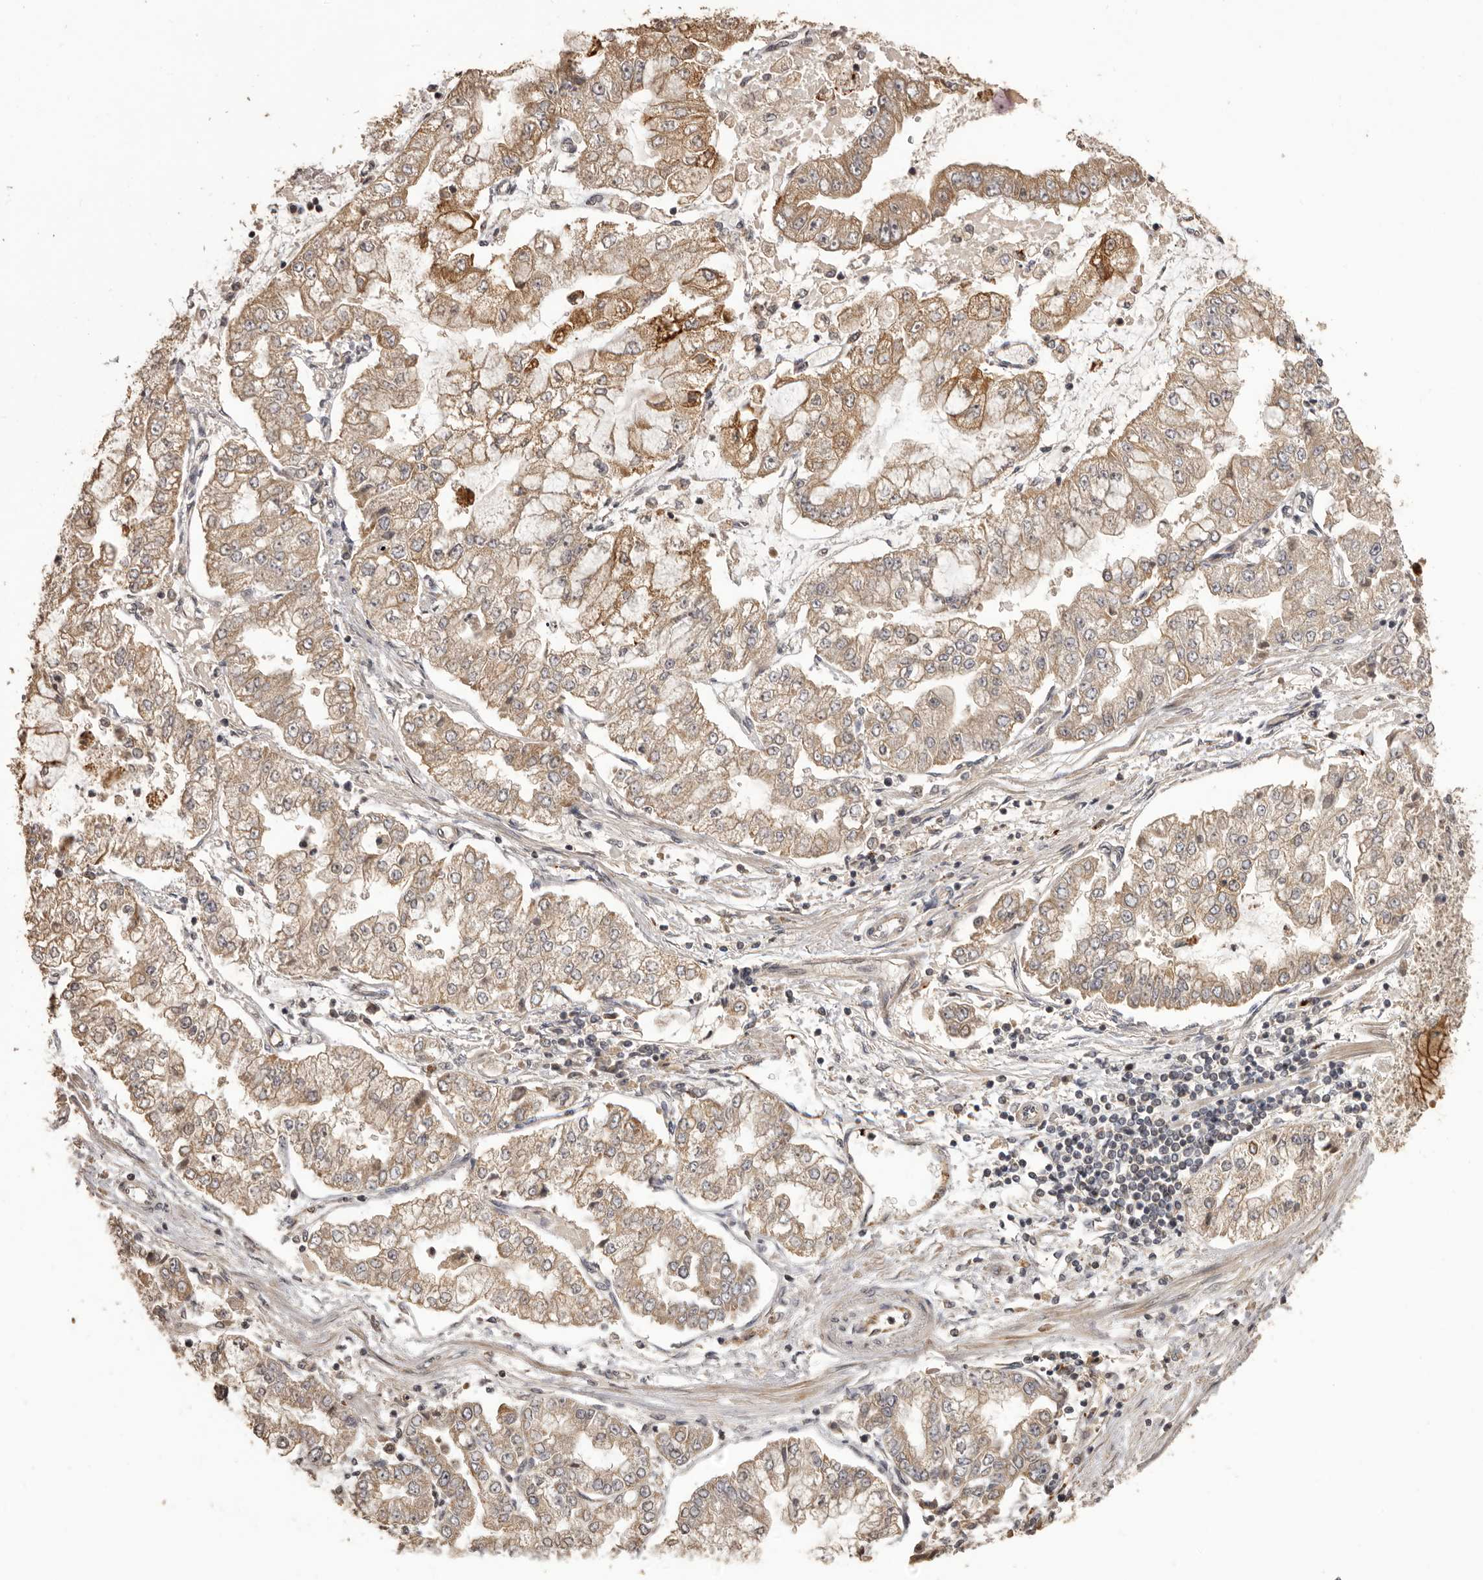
{"staining": {"intensity": "moderate", "quantity": ">75%", "location": "cytoplasmic/membranous"}, "tissue": "stomach cancer", "cell_type": "Tumor cells", "image_type": "cancer", "snomed": [{"axis": "morphology", "description": "Adenocarcinoma, NOS"}, {"axis": "topography", "description": "Stomach"}], "caption": "A micrograph of adenocarcinoma (stomach) stained for a protein shows moderate cytoplasmic/membranous brown staining in tumor cells. (Brightfield microscopy of DAB IHC at high magnification).", "gene": "QRSL1", "patient": {"sex": "male", "age": 76}}